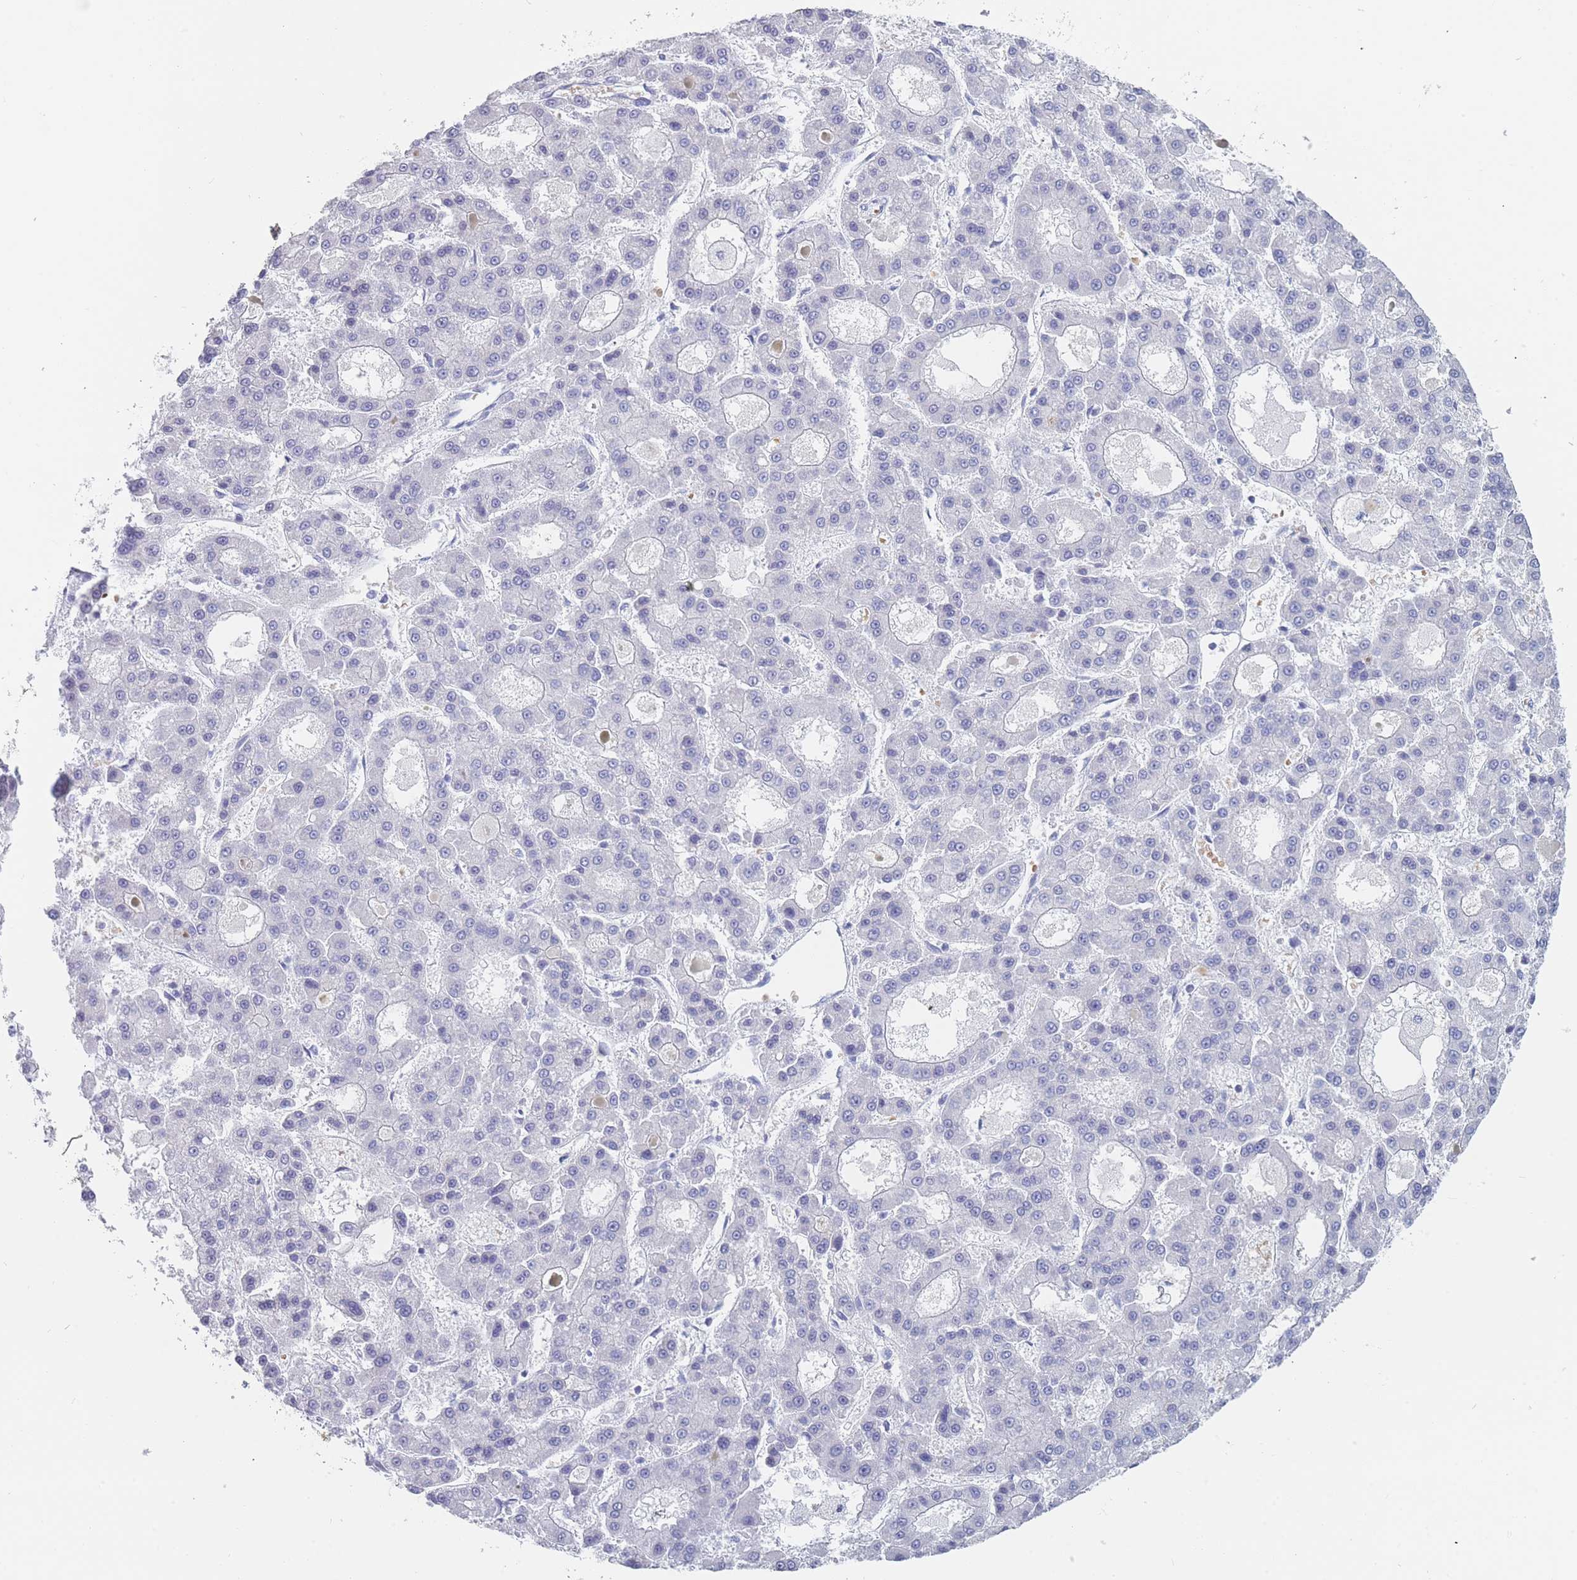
{"staining": {"intensity": "negative", "quantity": "none", "location": "none"}, "tissue": "liver cancer", "cell_type": "Tumor cells", "image_type": "cancer", "snomed": [{"axis": "morphology", "description": "Carcinoma, Hepatocellular, NOS"}, {"axis": "topography", "description": "Liver"}], "caption": "This is an IHC micrograph of liver hepatocellular carcinoma. There is no expression in tumor cells.", "gene": "OR5D16", "patient": {"sex": "male", "age": 70}}